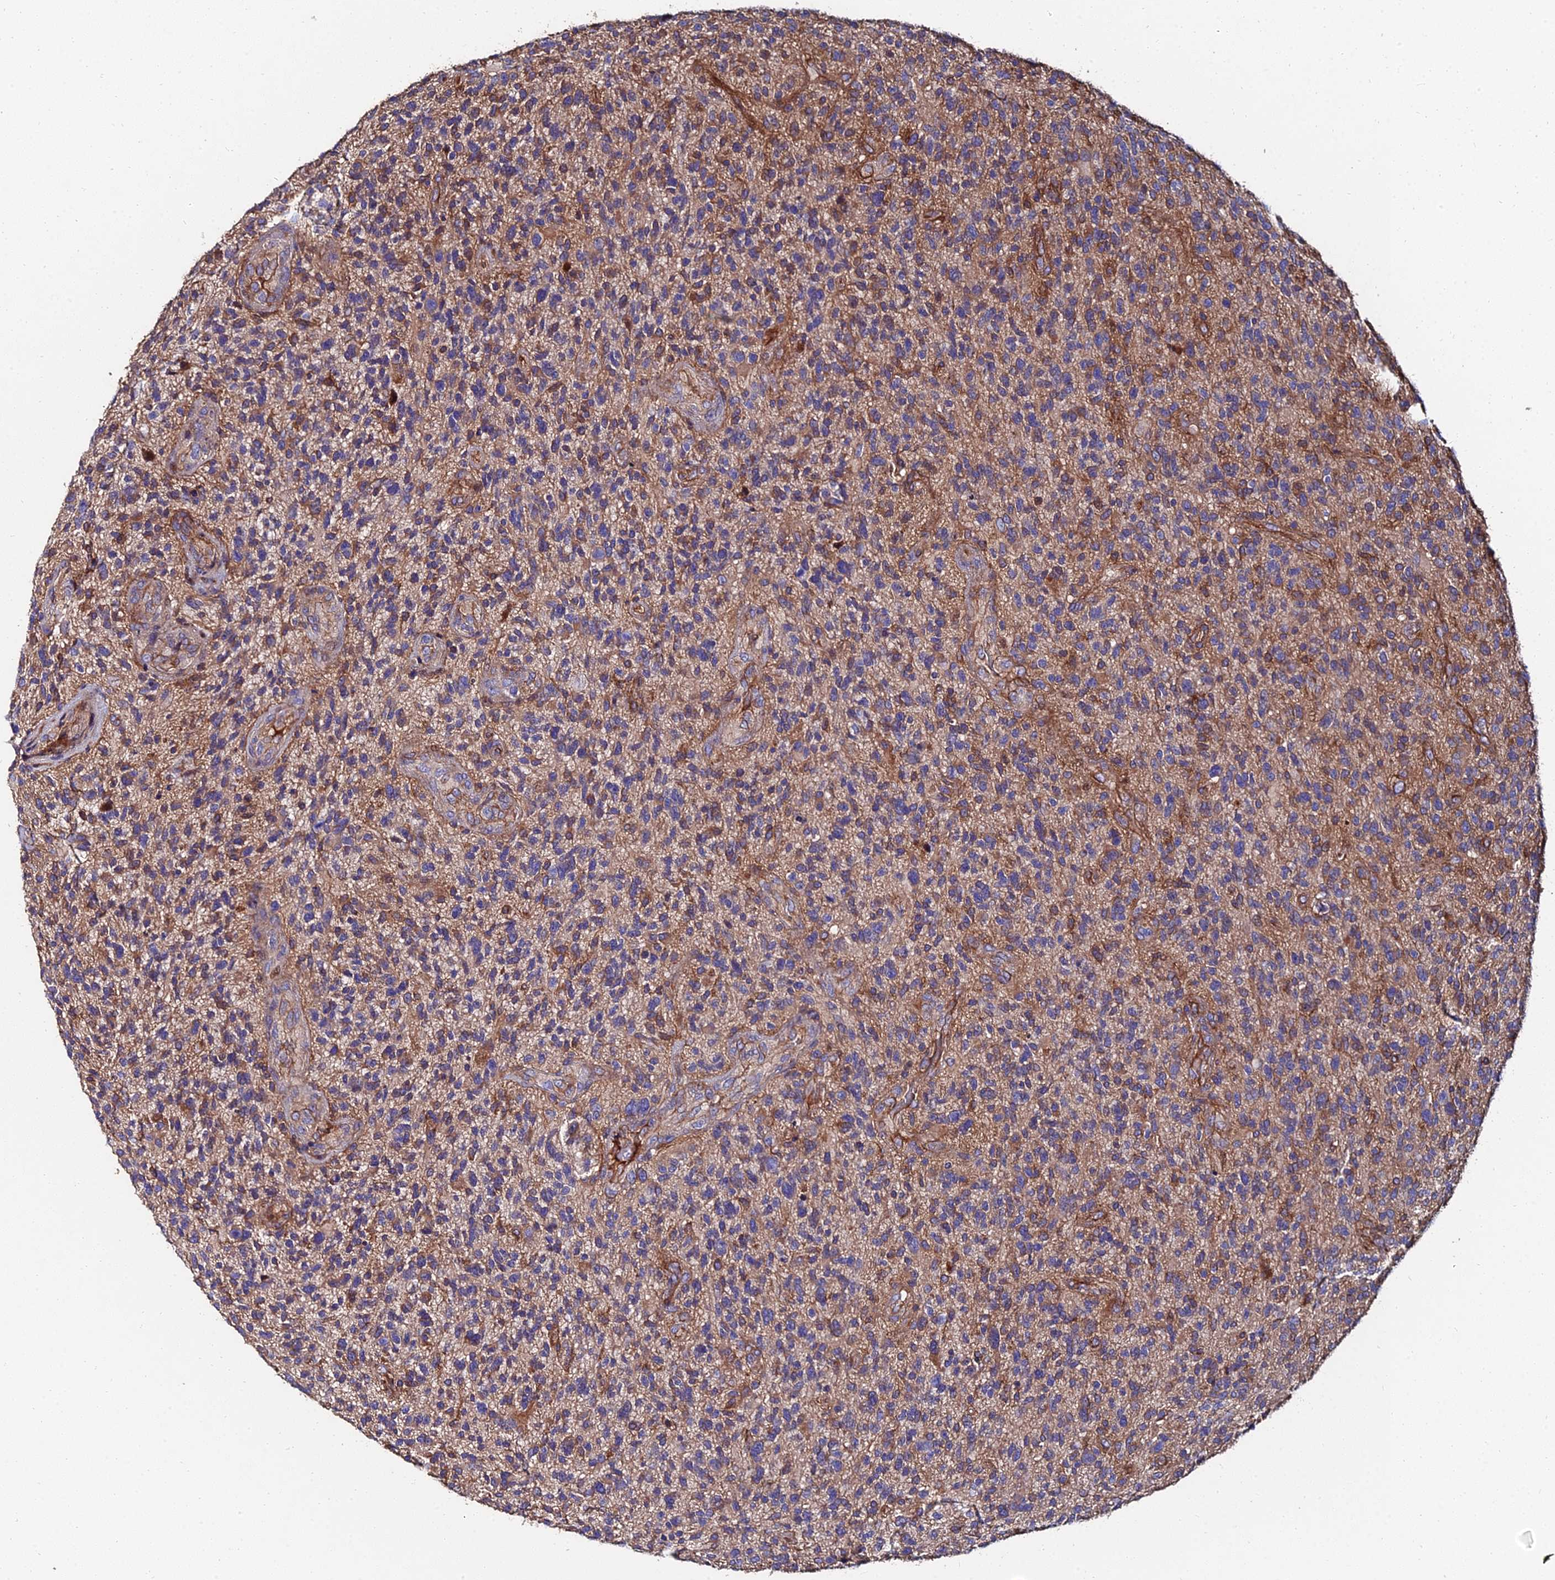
{"staining": {"intensity": "weak", "quantity": "25%-75%", "location": "cytoplasmic/membranous"}, "tissue": "glioma", "cell_type": "Tumor cells", "image_type": "cancer", "snomed": [{"axis": "morphology", "description": "Glioma, malignant, High grade"}, {"axis": "topography", "description": "Brain"}], "caption": "IHC histopathology image of neoplastic tissue: malignant high-grade glioma stained using immunohistochemistry exhibits low levels of weak protein expression localized specifically in the cytoplasmic/membranous of tumor cells, appearing as a cytoplasmic/membranous brown color.", "gene": "EXT1", "patient": {"sex": "male", "age": 47}}